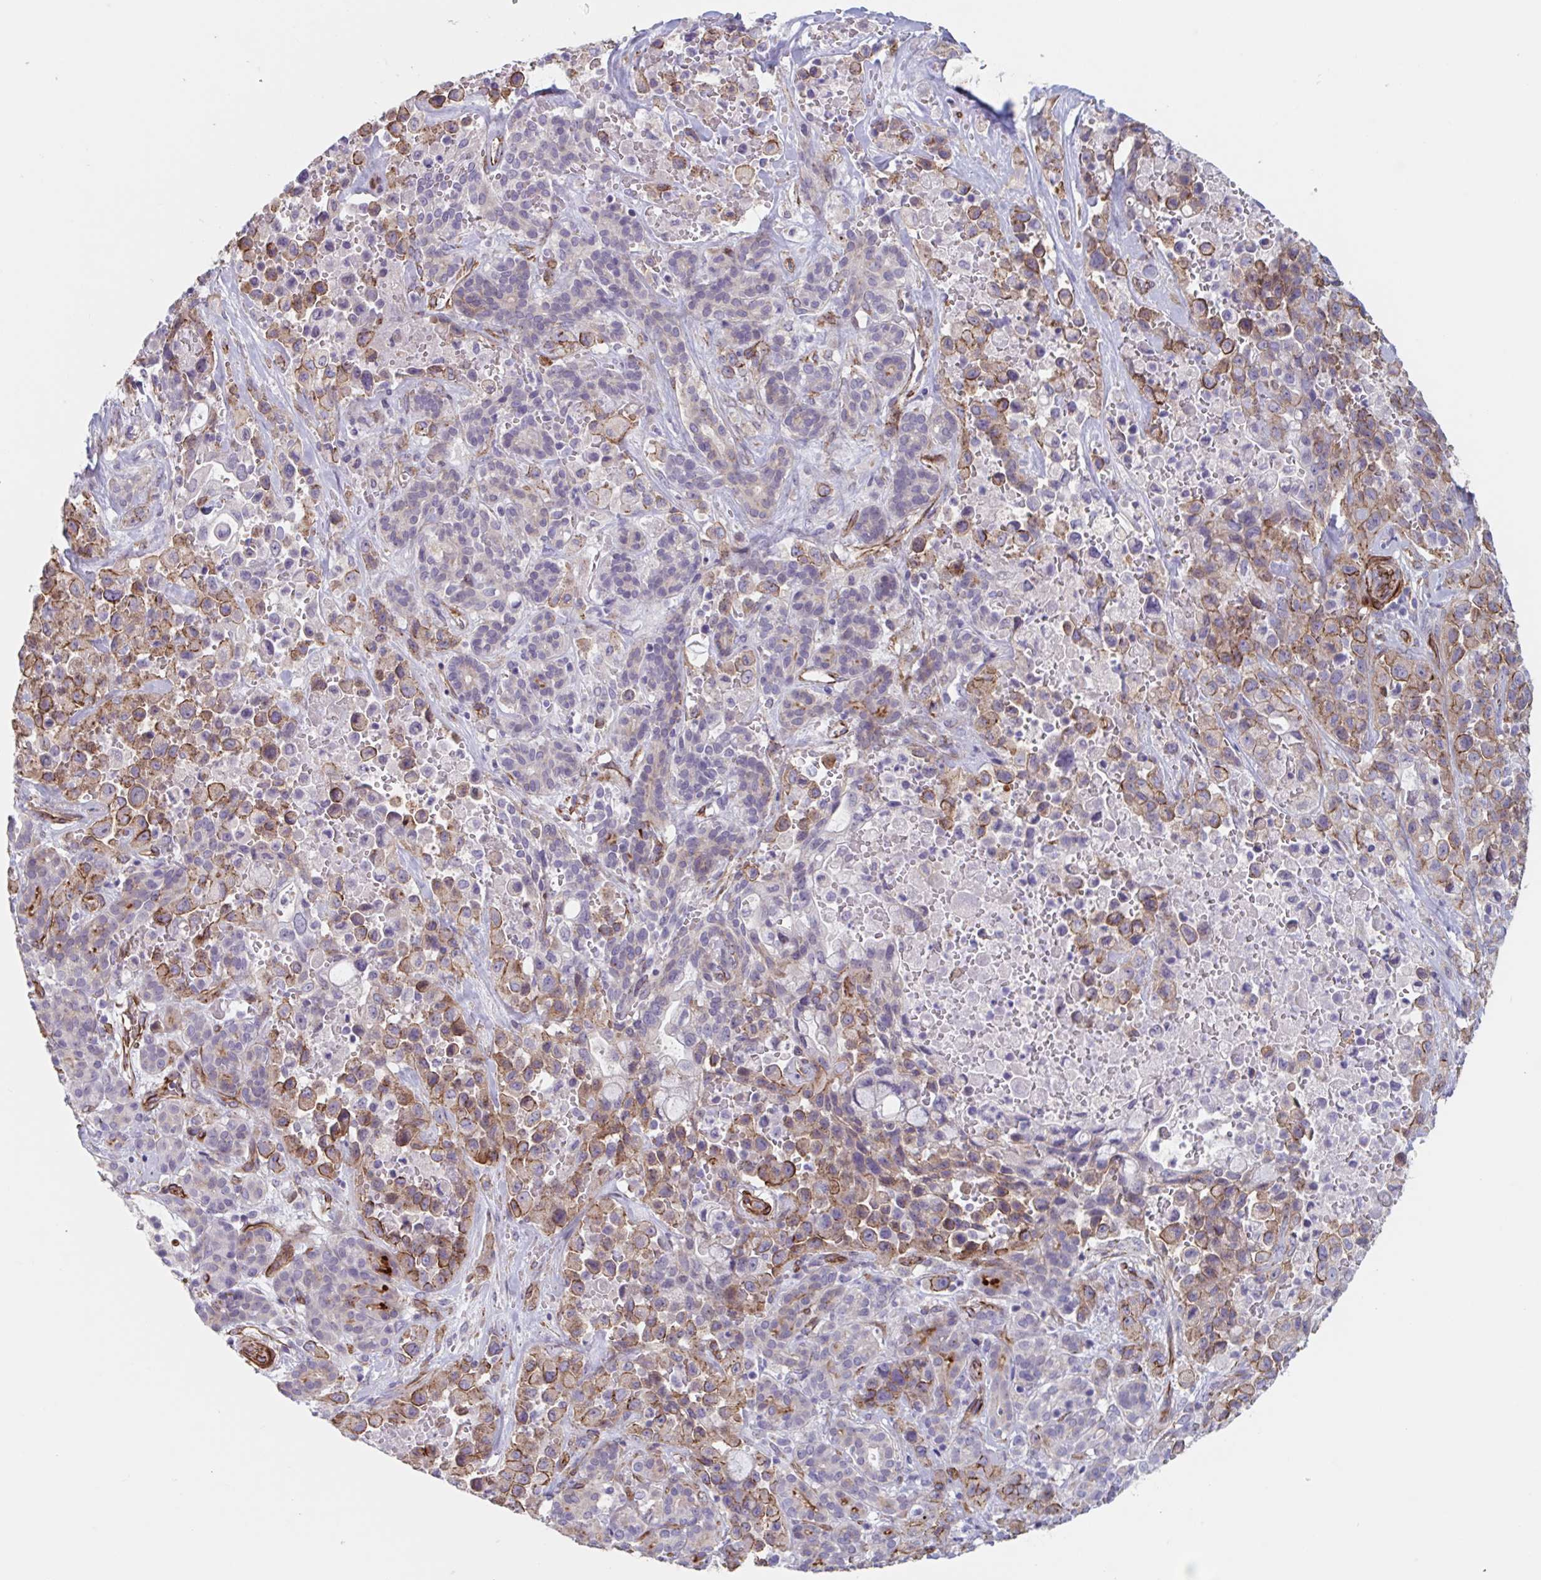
{"staining": {"intensity": "moderate", "quantity": "25%-75%", "location": "cytoplasmic/membranous"}, "tissue": "pancreatic cancer", "cell_type": "Tumor cells", "image_type": "cancer", "snomed": [{"axis": "morphology", "description": "Adenocarcinoma, NOS"}, {"axis": "topography", "description": "Pancreas"}], "caption": "DAB (3,3'-diaminobenzidine) immunohistochemical staining of human pancreatic adenocarcinoma exhibits moderate cytoplasmic/membranous protein expression in approximately 25%-75% of tumor cells. (brown staining indicates protein expression, while blue staining denotes nuclei).", "gene": "CITED4", "patient": {"sex": "male", "age": 44}}